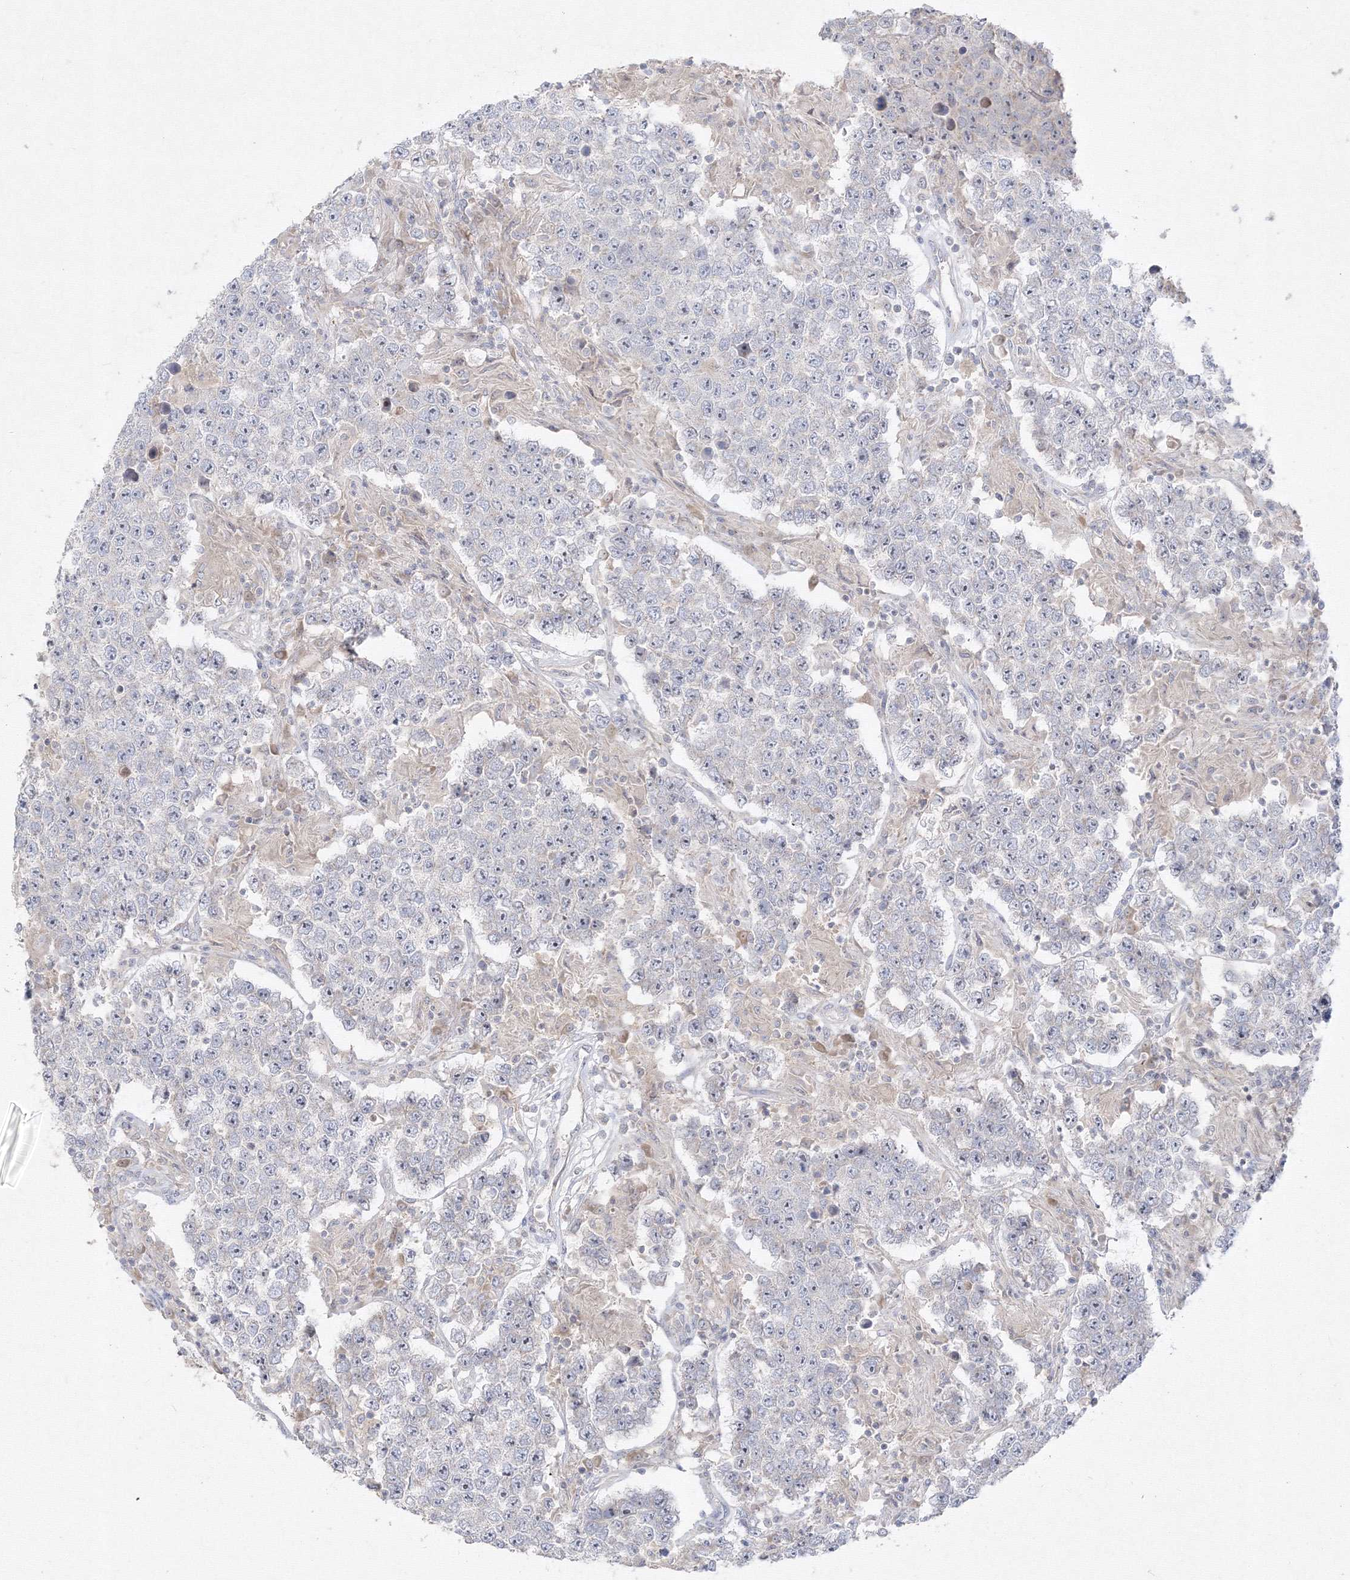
{"staining": {"intensity": "negative", "quantity": "none", "location": "none"}, "tissue": "testis cancer", "cell_type": "Tumor cells", "image_type": "cancer", "snomed": [{"axis": "morphology", "description": "Normal tissue, NOS"}, {"axis": "morphology", "description": "Urothelial carcinoma, High grade"}, {"axis": "morphology", "description": "Seminoma, NOS"}, {"axis": "morphology", "description": "Carcinoma, Embryonal, NOS"}, {"axis": "topography", "description": "Urinary bladder"}, {"axis": "topography", "description": "Testis"}], "caption": "IHC of human testis cancer (seminoma) shows no staining in tumor cells.", "gene": "FBXL8", "patient": {"sex": "male", "age": 41}}